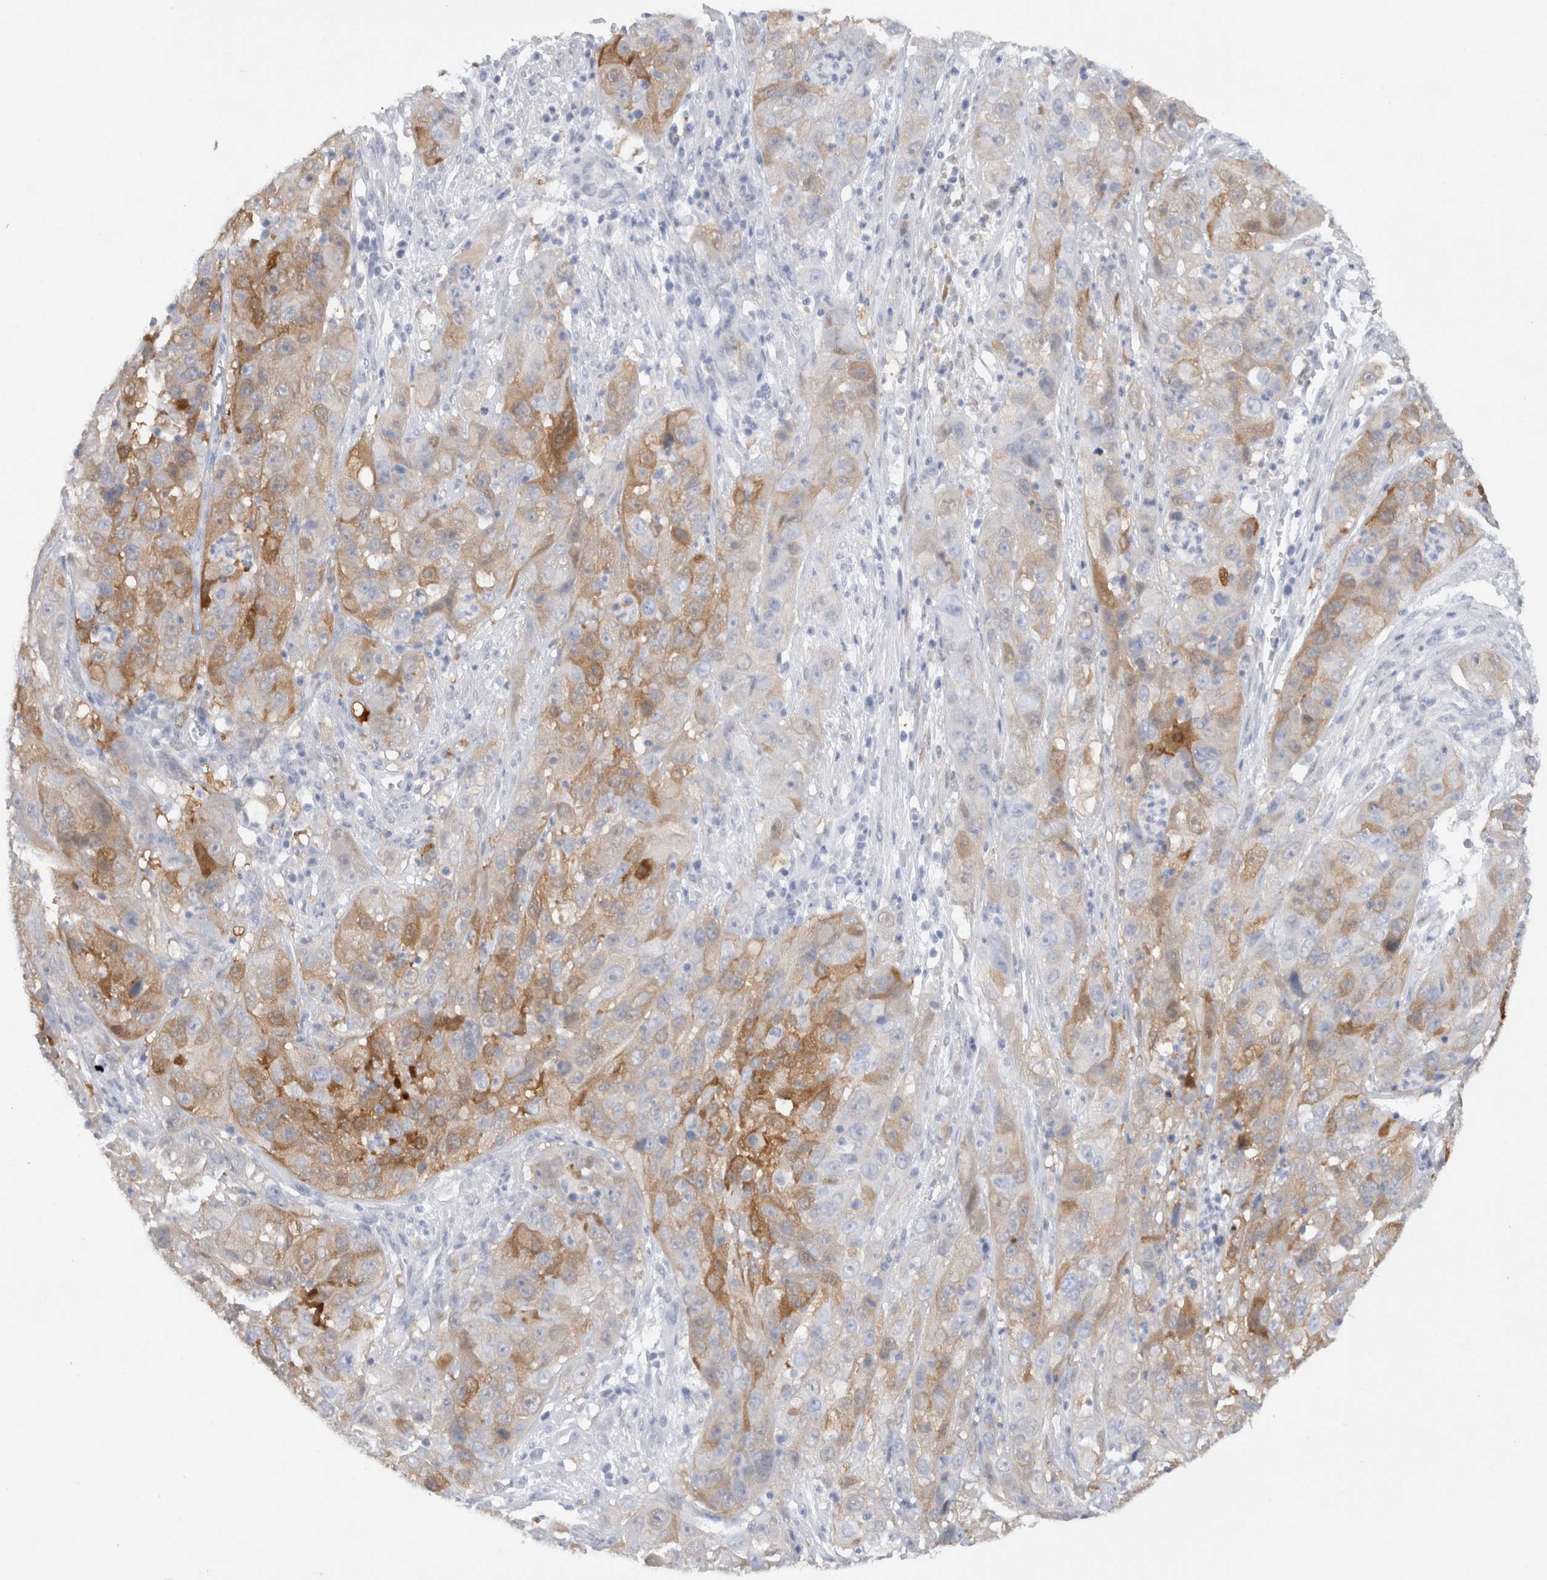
{"staining": {"intensity": "moderate", "quantity": ">75%", "location": "cytoplasmic/membranous"}, "tissue": "cervical cancer", "cell_type": "Tumor cells", "image_type": "cancer", "snomed": [{"axis": "morphology", "description": "Squamous cell carcinoma, NOS"}, {"axis": "topography", "description": "Cervix"}], "caption": "Human cervical squamous cell carcinoma stained for a protein (brown) displays moderate cytoplasmic/membranous positive staining in approximately >75% of tumor cells.", "gene": "NAPEPLD", "patient": {"sex": "female", "age": 32}}